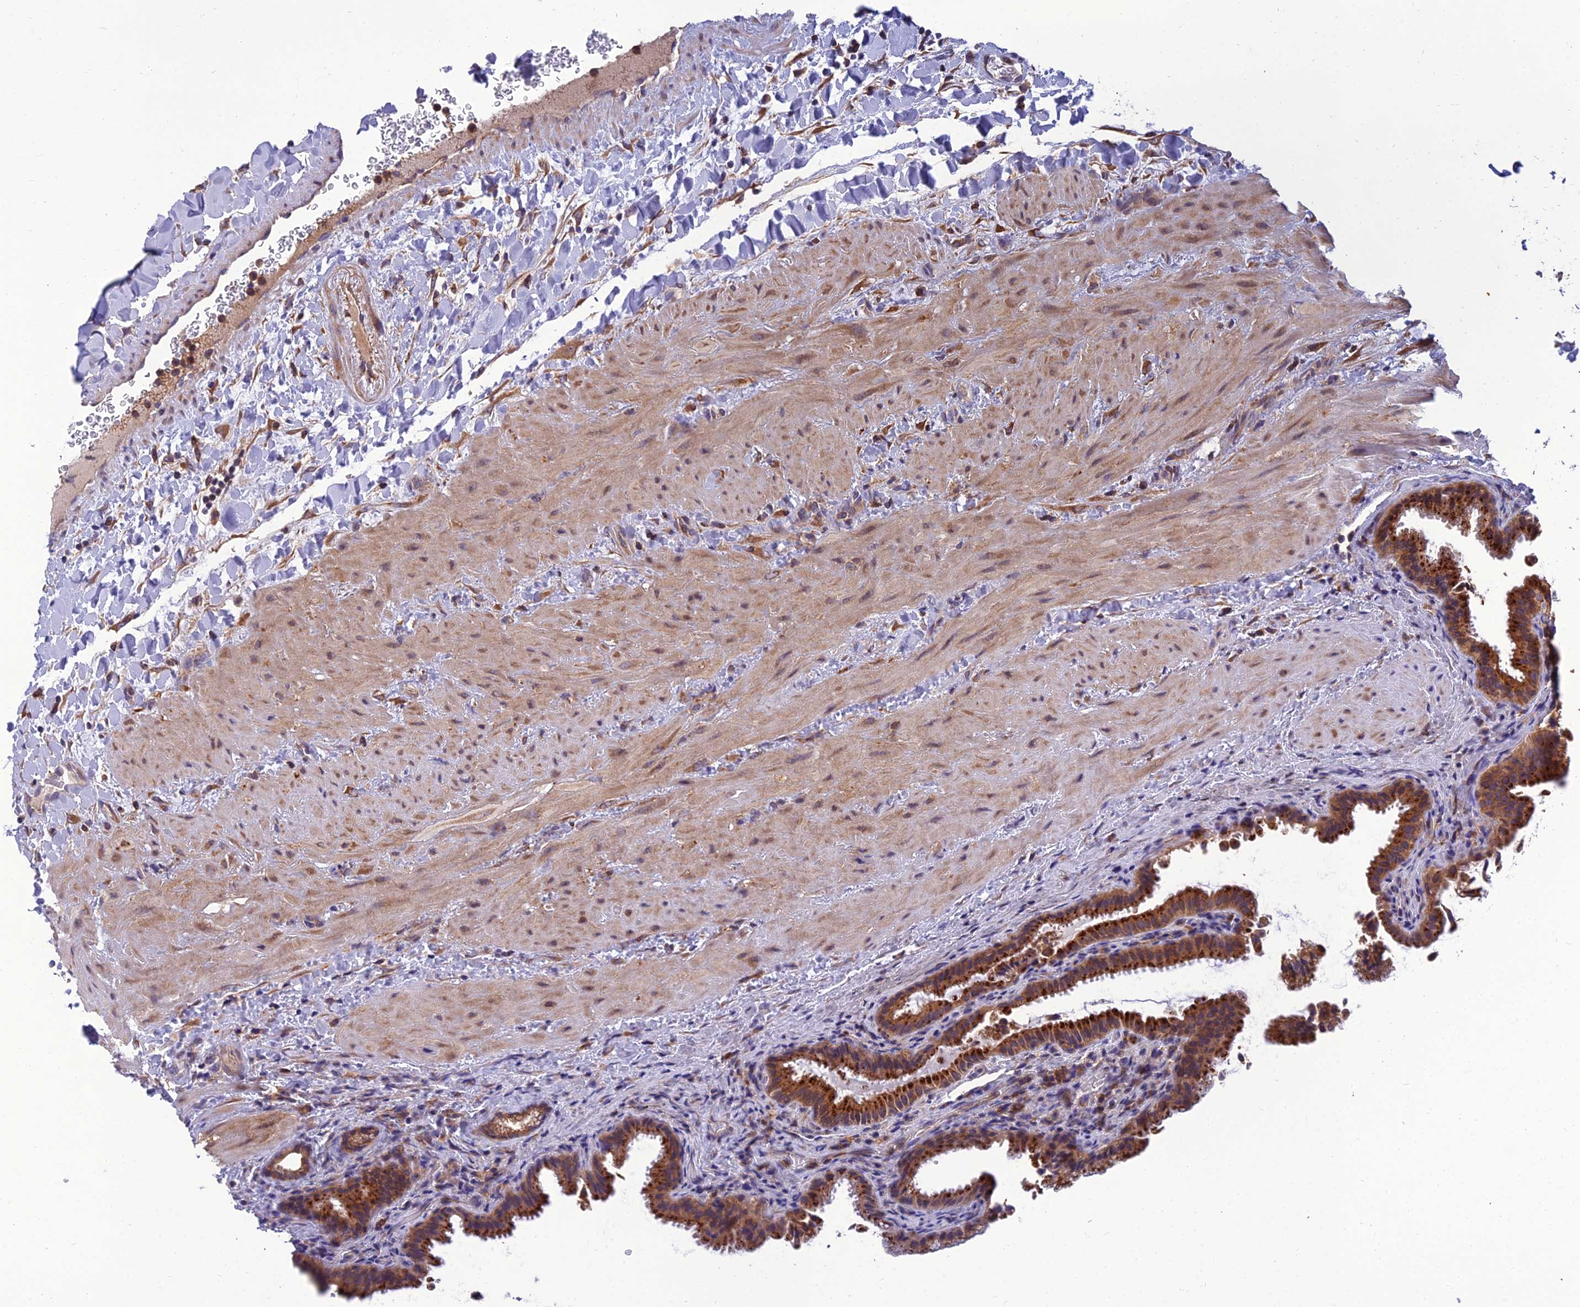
{"staining": {"intensity": "strong", "quantity": "25%-75%", "location": "cytoplasmic/membranous"}, "tissue": "gallbladder", "cell_type": "Glandular cells", "image_type": "normal", "snomed": [{"axis": "morphology", "description": "Normal tissue, NOS"}, {"axis": "topography", "description": "Gallbladder"}], "caption": "Immunohistochemistry (IHC) staining of unremarkable gallbladder, which reveals high levels of strong cytoplasmic/membranous positivity in approximately 25%-75% of glandular cells indicating strong cytoplasmic/membranous protein expression. The staining was performed using DAB (3,3'-diaminobenzidine) (brown) for protein detection and nuclei were counterstained in hematoxylin (blue).", "gene": "UMAD1", "patient": {"sex": "male", "age": 24}}